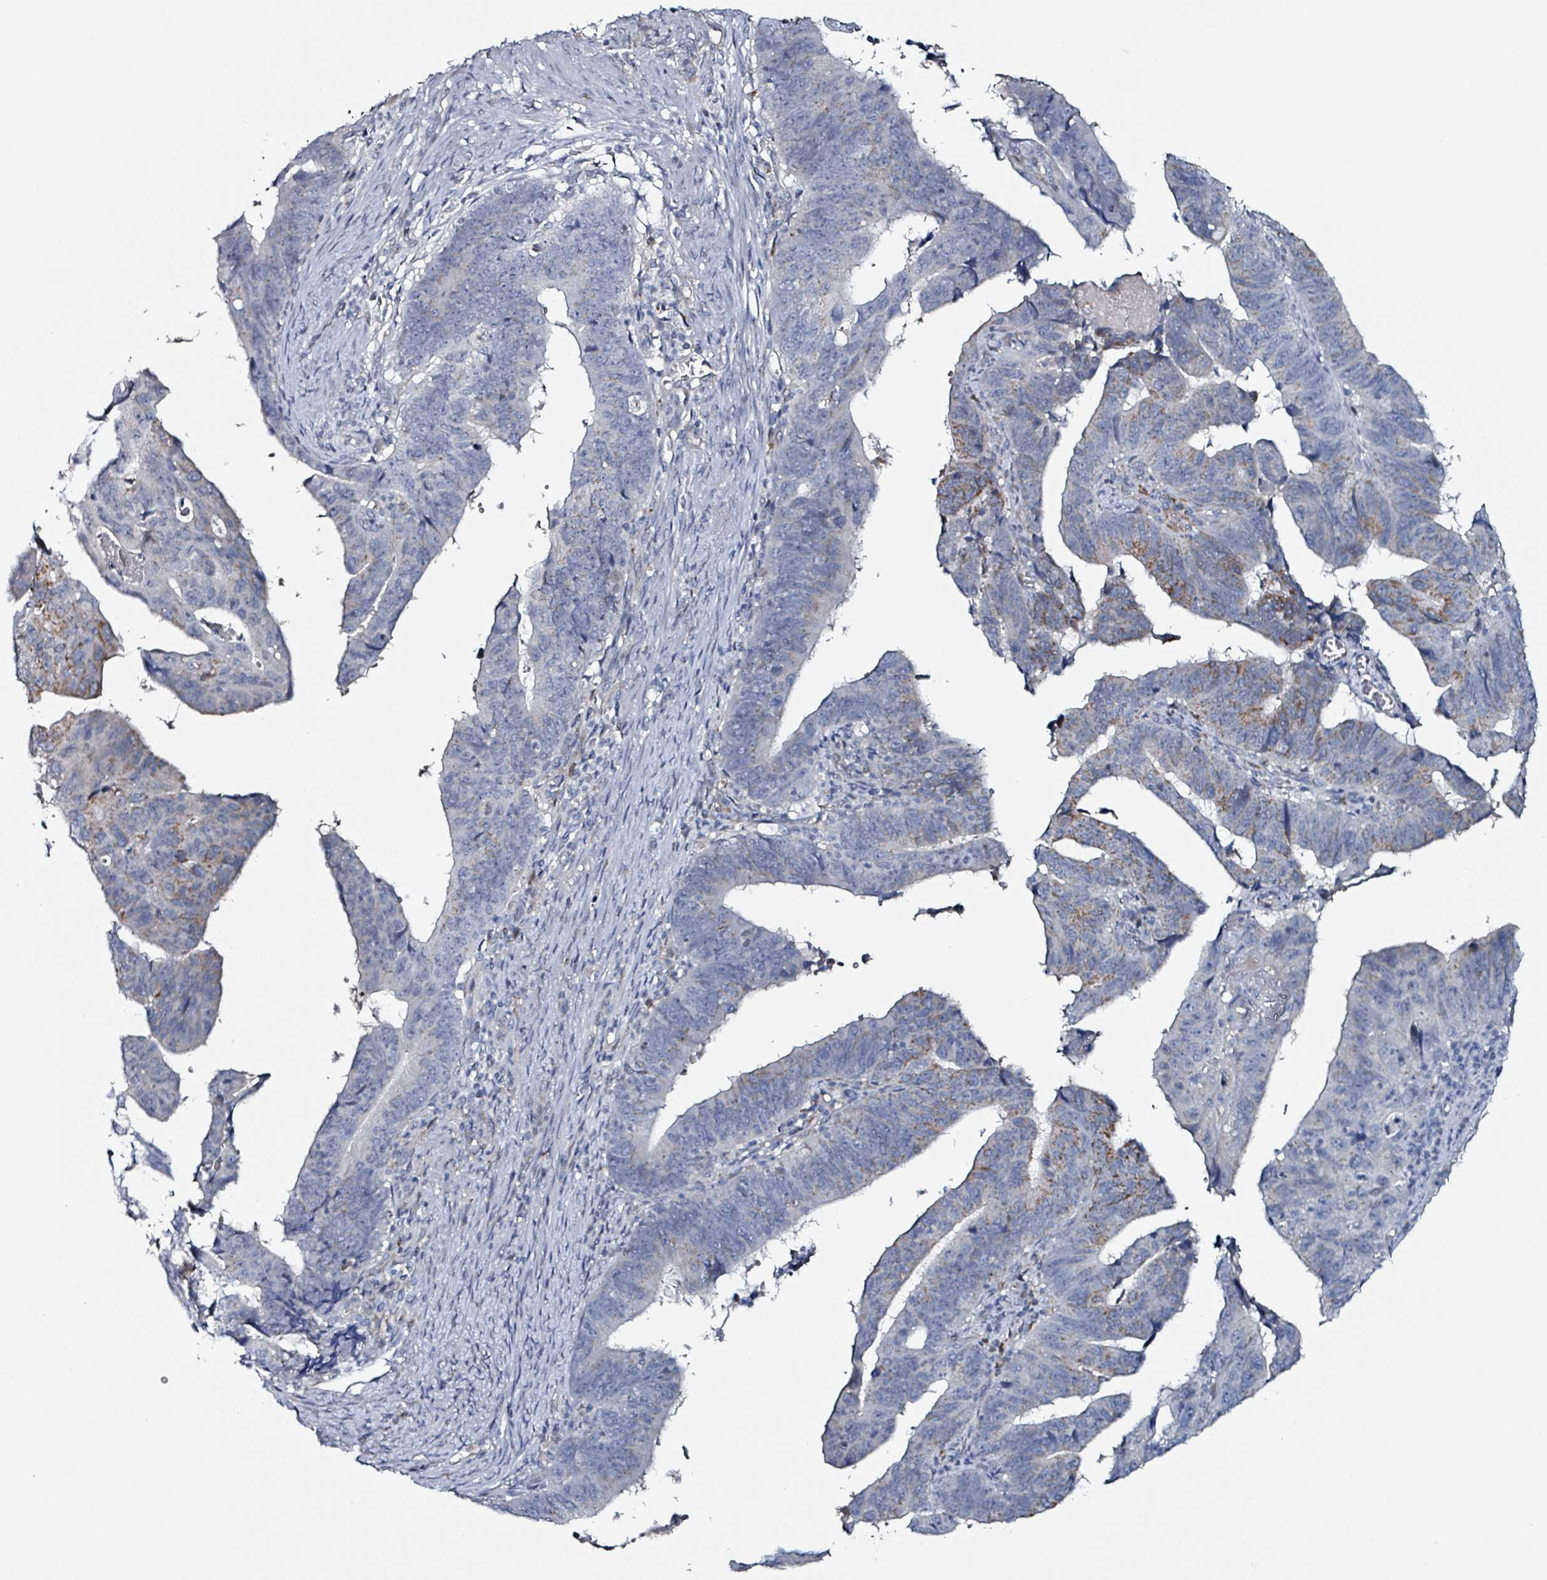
{"staining": {"intensity": "strong", "quantity": "<25%", "location": "cytoplasmic/membranous"}, "tissue": "stomach cancer", "cell_type": "Tumor cells", "image_type": "cancer", "snomed": [{"axis": "morphology", "description": "Adenocarcinoma, NOS"}, {"axis": "topography", "description": "Stomach"}], "caption": "High-power microscopy captured an immunohistochemistry (IHC) photomicrograph of stomach cancer, revealing strong cytoplasmic/membranous expression in approximately <25% of tumor cells.", "gene": "B3GAT3", "patient": {"sex": "male", "age": 59}}